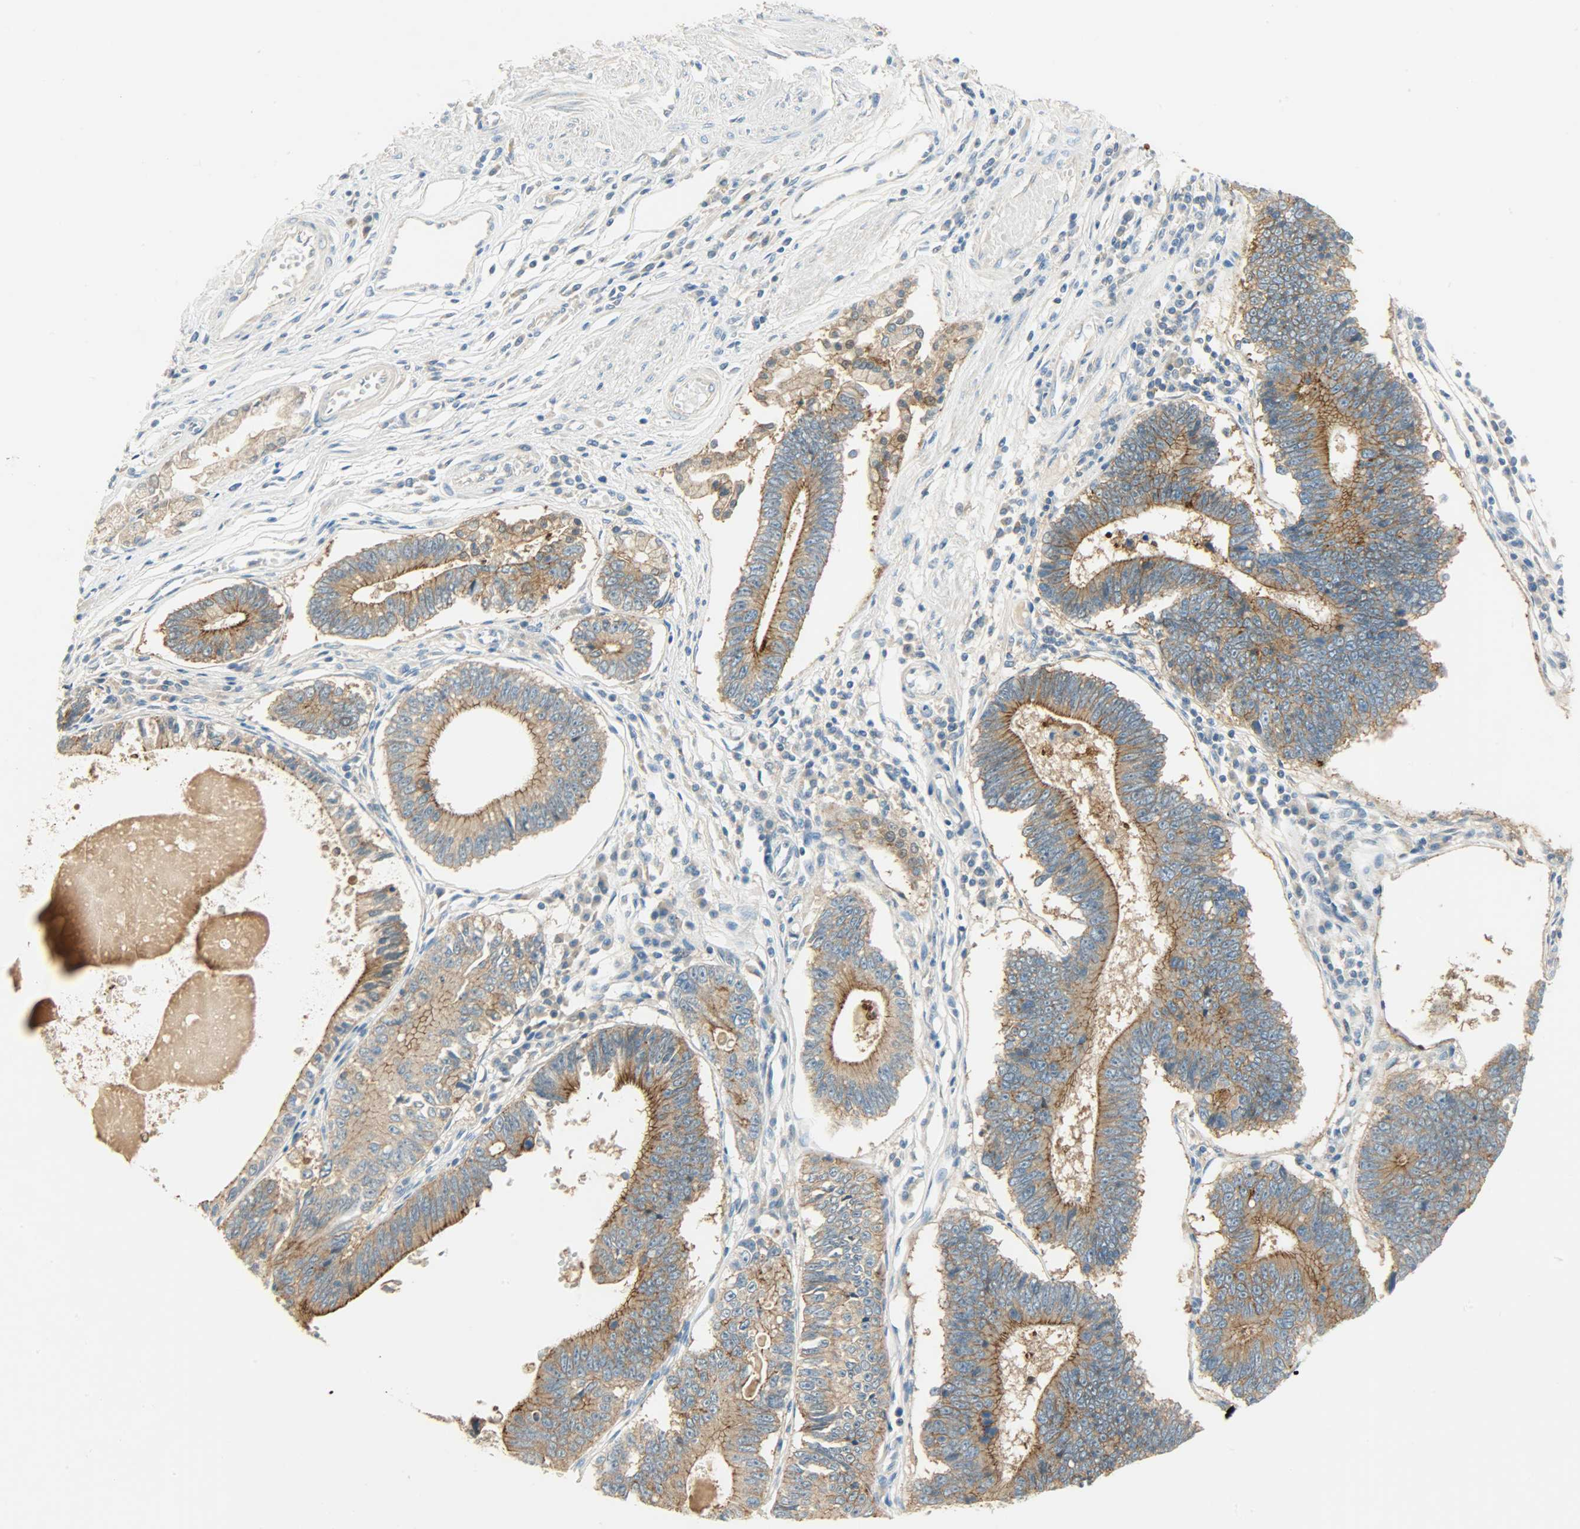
{"staining": {"intensity": "strong", "quantity": ">75%", "location": "cytoplasmic/membranous"}, "tissue": "stomach cancer", "cell_type": "Tumor cells", "image_type": "cancer", "snomed": [{"axis": "morphology", "description": "Adenocarcinoma, NOS"}, {"axis": "topography", "description": "Stomach"}], "caption": "This micrograph displays IHC staining of human adenocarcinoma (stomach), with high strong cytoplasmic/membranous staining in approximately >75% of tumor cells.", "gene": "DSG2", "patient": {"sex": "male", "age": 59}}